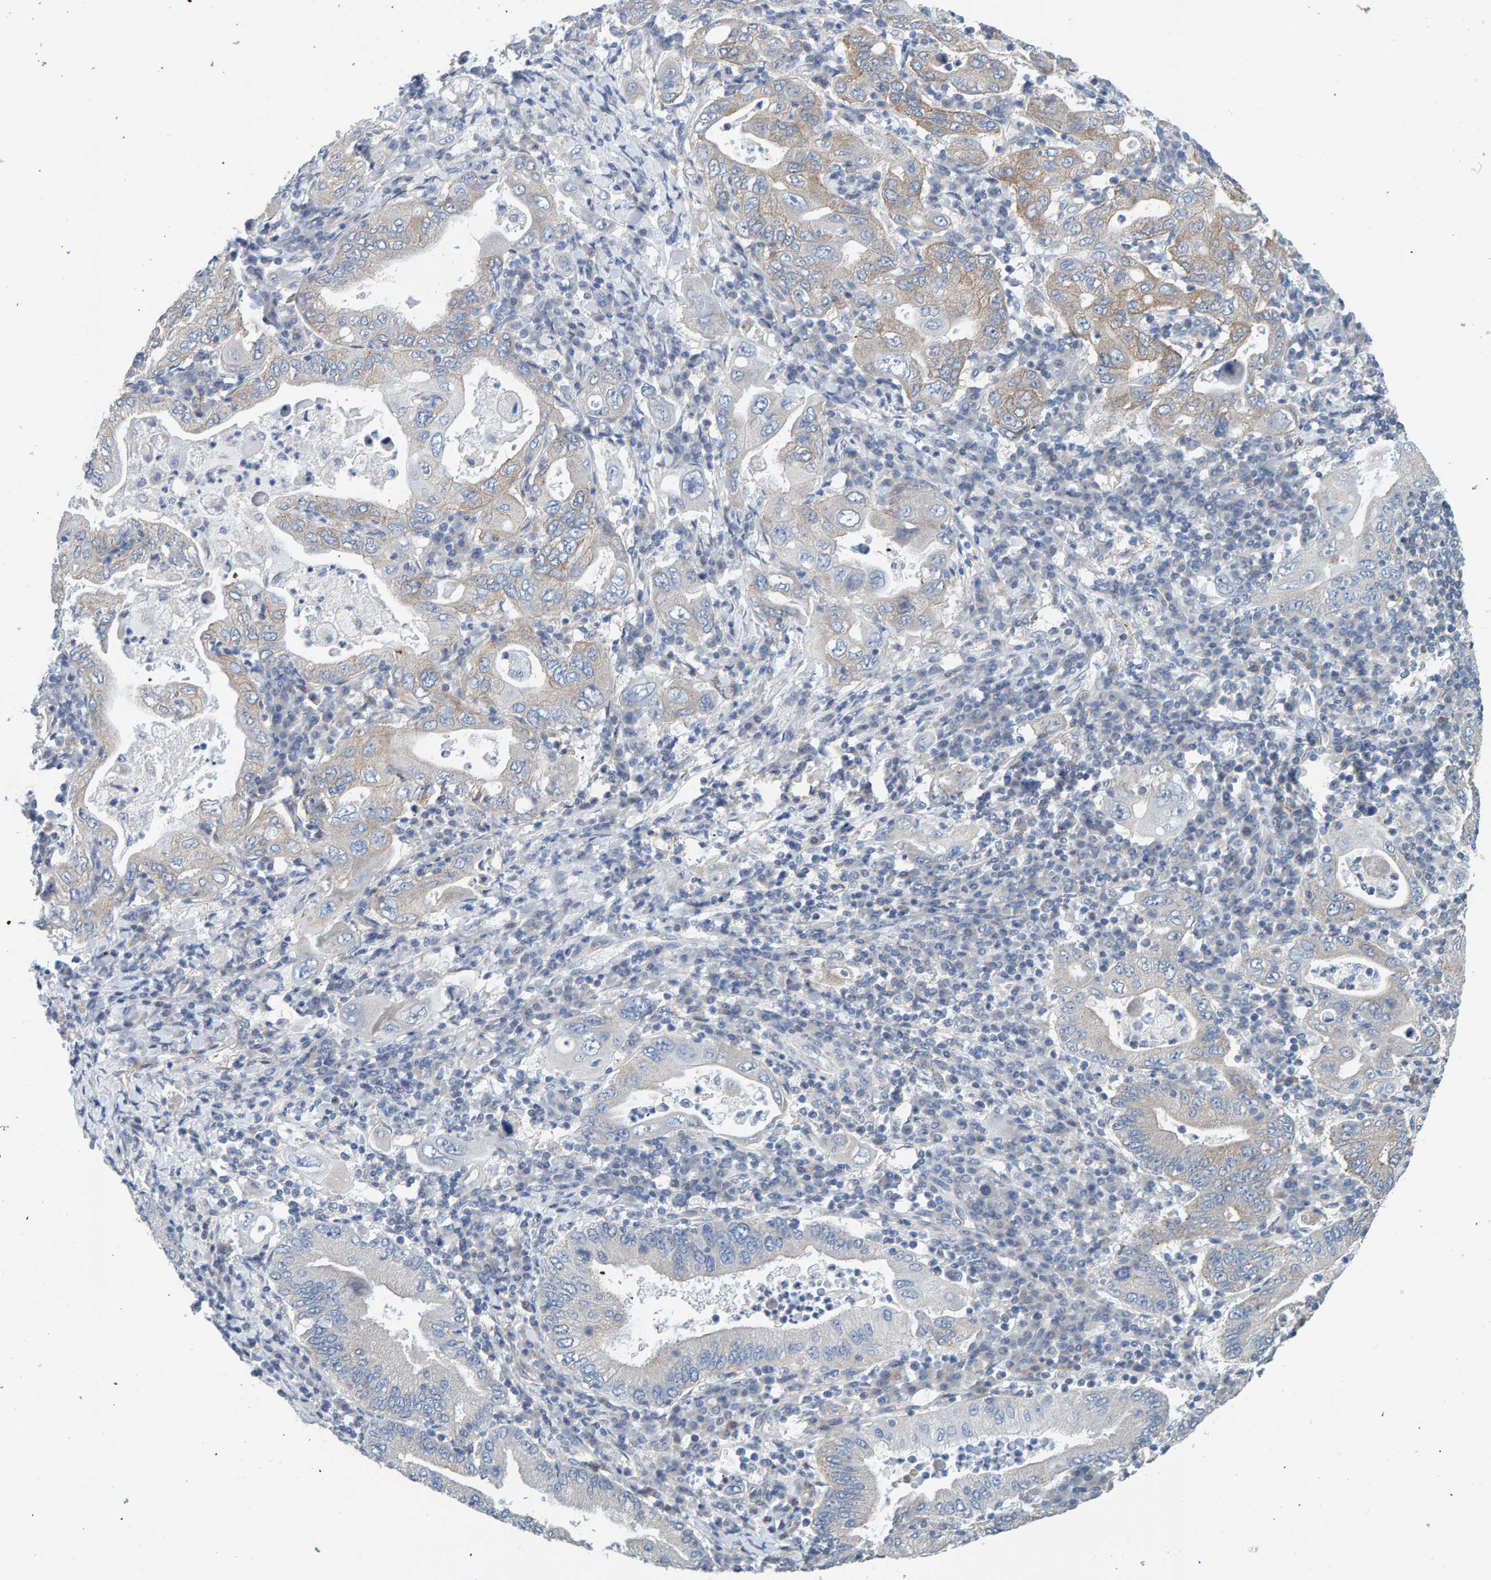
{"staining": {"intensity": "weak", "quantity": "<25%", "location": "cytoplasmic/membranous"}, "tissue": "stomach cancer", "cell_type": "Tumor cells", "image_type": "cancer", "snomed": [{"axis": "morphology", "description": "Normal tissue, NOS"}, {"axis": "morphology", "description": "Adenocarcinoma, NOS"}, {"axis": "topography", "description": "Esophagus"}, {"axis": "topography", "description": "Stomach, upper"}, {"axis": "topography", "description": "Peripheral nerve tissue"}], "caption": "Micrograph shows no protein staining in tumor cells of stomach cancer (adenocarcinoma) tissue.", "gene": "RGP1", "patient": {"sex": "male", "age": 62}}